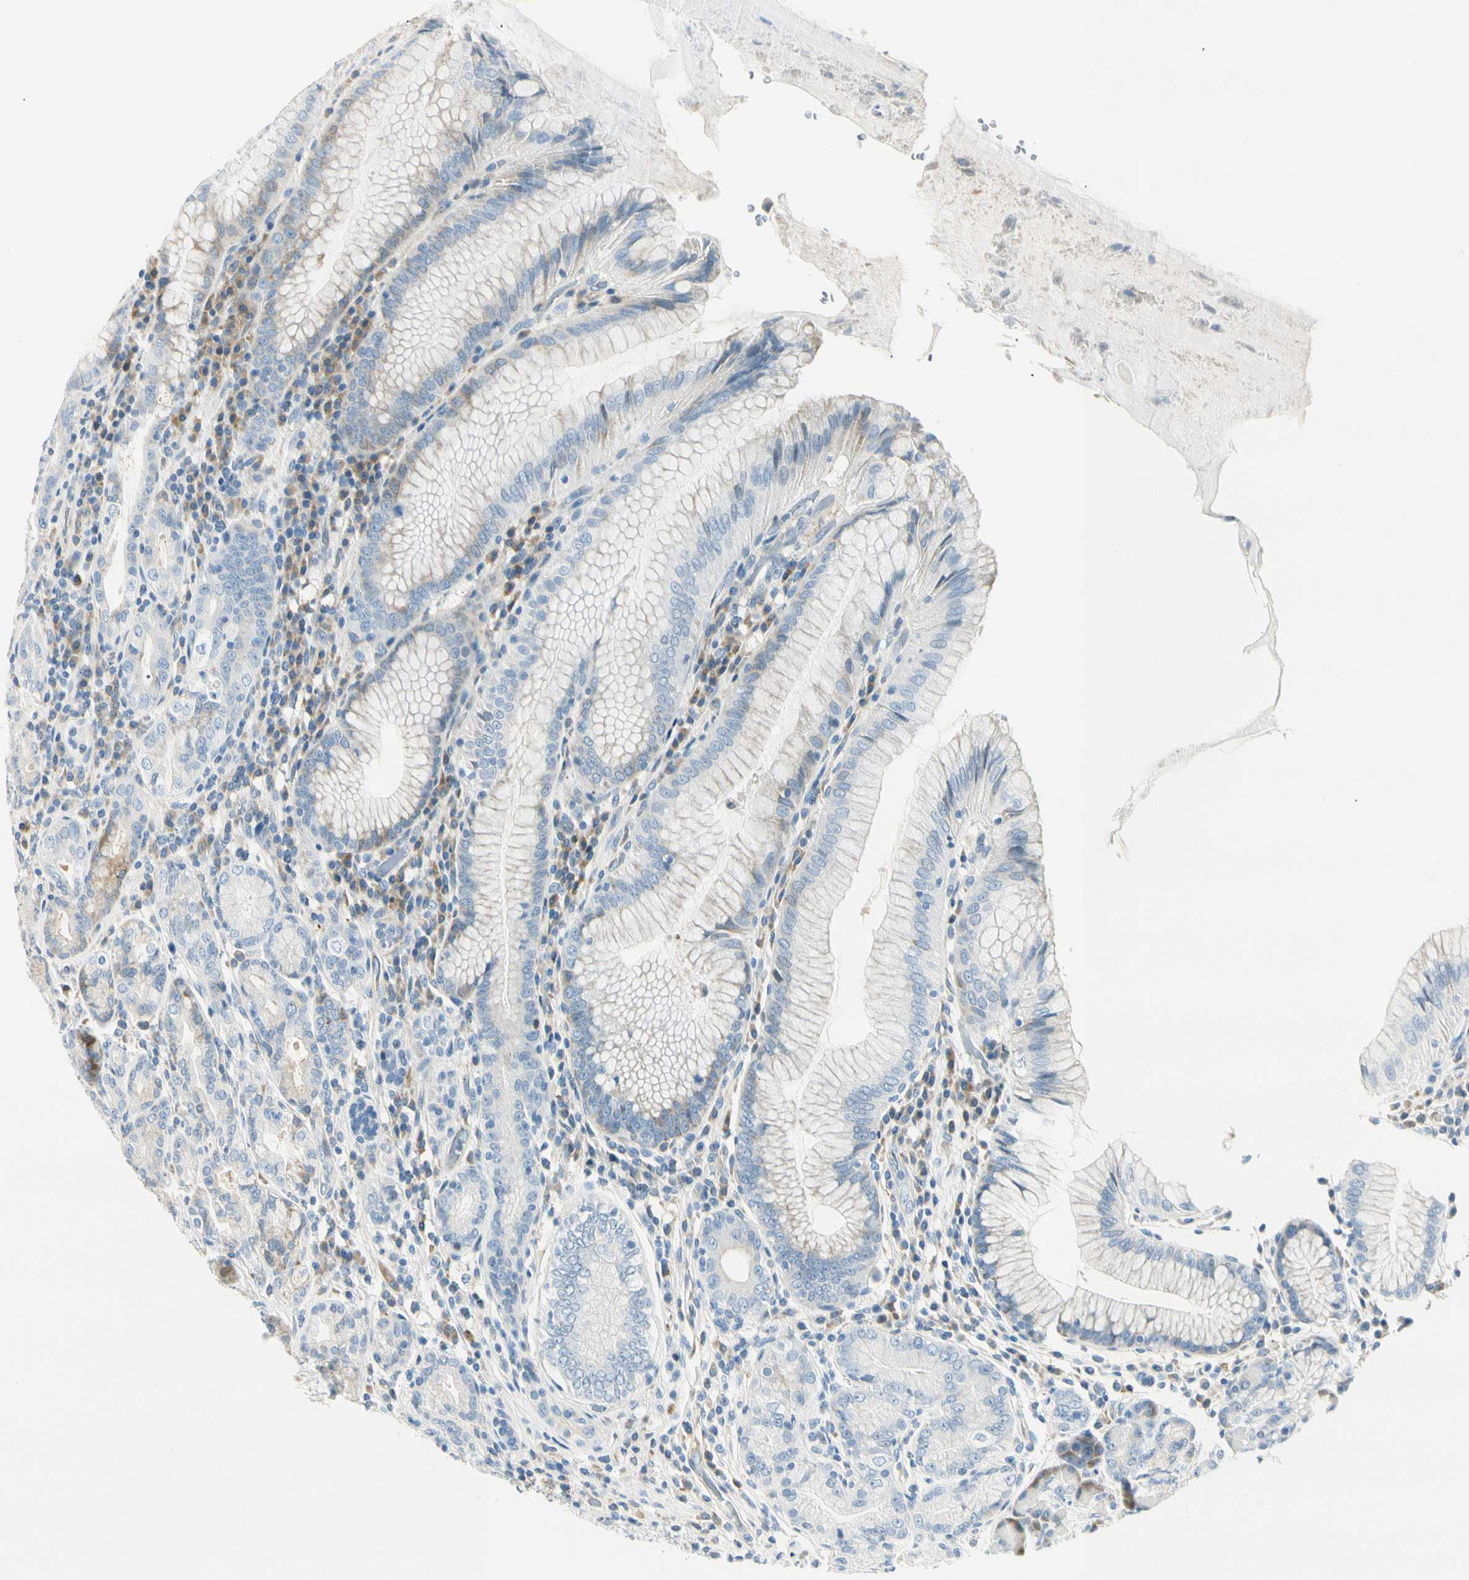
{"staining": {"intensity": "negative", "quantity": "none", "location": "none"}, "tissue": "stomach", "cell_type": "Glandular cells", "image_type": "normal", "snomed": [{"axis": "morphology", "description": "Normal tissue, NOS"}, {"axis": "topography", "description": "Stomach, lower"}], "caption": "The IHC micrograph has no significant expression in glandular cells of stomach. (Brightfield microscopy of DAB (3,3'-diaminobenzidine) immunohistochemistry (IHC) at high magnification).", "gene": "TNFSF11", "patient": {"sex": "female", "age": 76}}